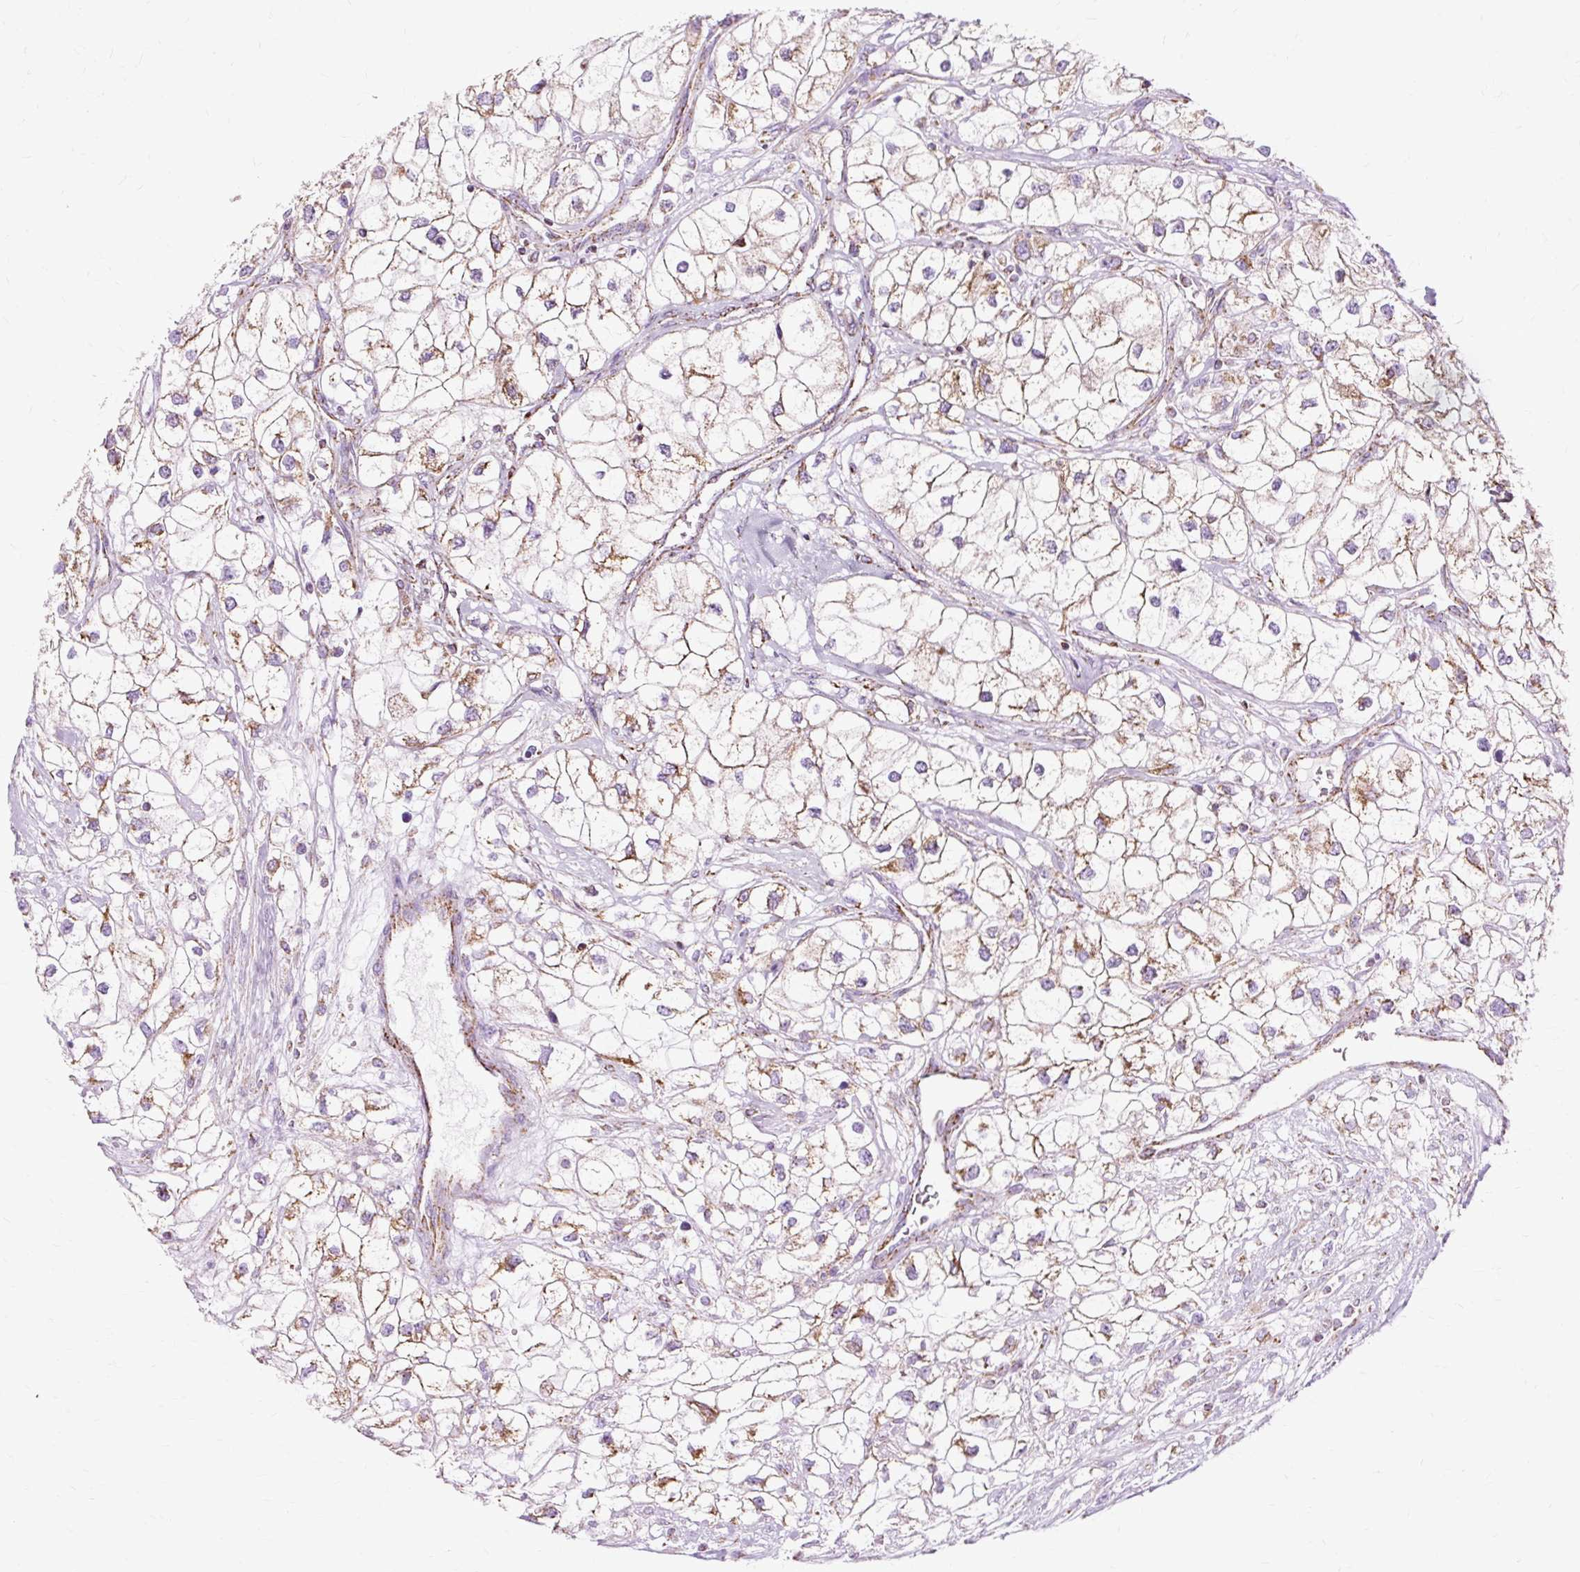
{"staining": {"intensity": "moderate", "quantity": "25%-75%", "location": "cytoplasmic/membranous"}, "tissue": "renal cancer", "cell_type": "Tumor cells", "image_type": "cancer", "snomed": [{"axis": "morphology", "description": "Adenocarcinoma, NOS"}, {"axis": "topography", "description": "Kidney"}], "caption": "Adenocarcinoma (renal) stained for a protein (brown) demonstrates moderate cytoplasmic/membranous positive positivity in about 25%-75% of tumor cells.", "gene": "DLAT", "patient": {"sex": "male", "age": 59}}